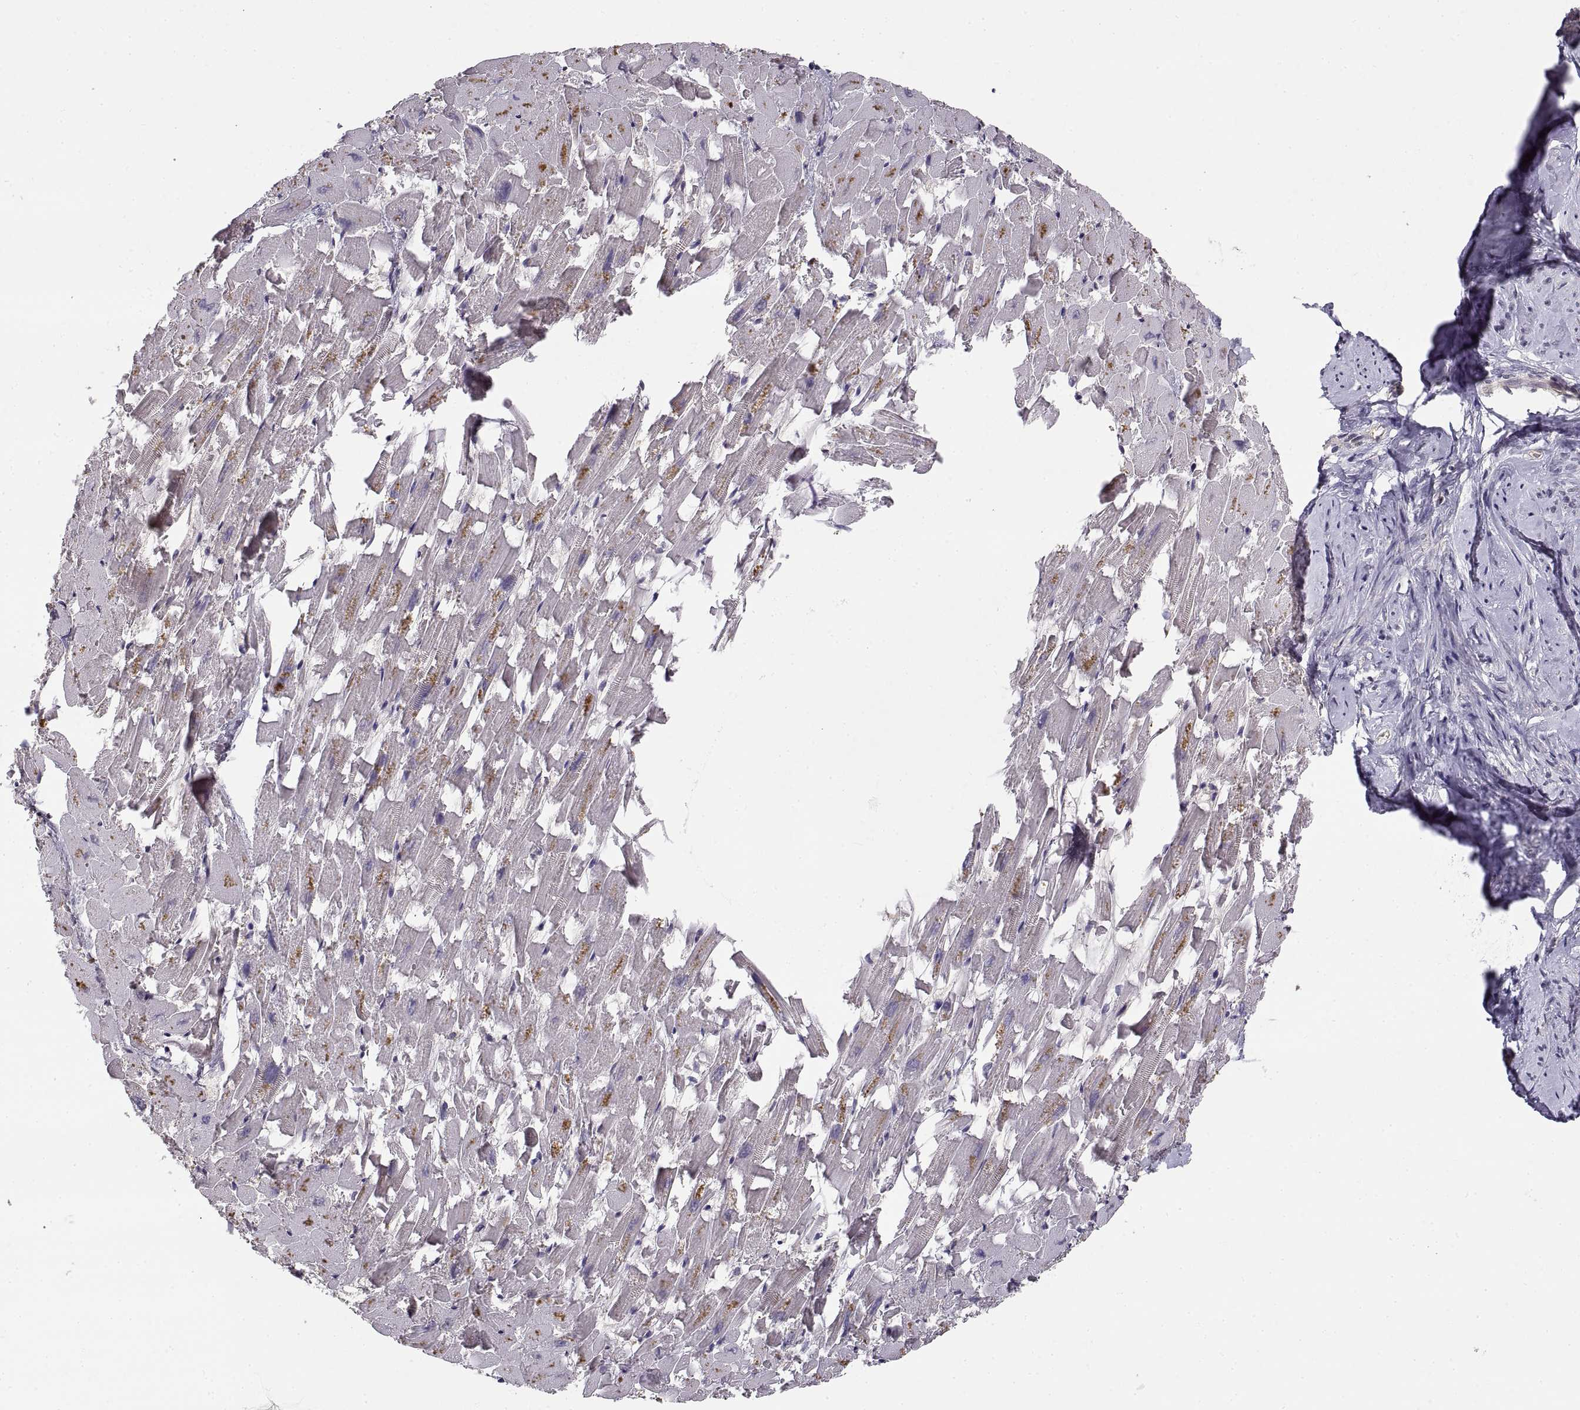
{"staining": {"intensity": "negative", "quantity": "none", "location": "none"}, "tissue": "heart muscle", "cell_type": "Cardiomyocytes", "image_type": "normal", "snomed": [{"axis": "morphology", "description": "Normal tissue, NOS"}, {"axis": "topography", "description": "Heart"}], "caption": "Immunohistochemistry of unremarkable human heart muscle reveals no expression in cardiomyocytes. The staining was performed using DAB (3,3'-diaminobenzidine) to visualize the protein expression in brown, while the nuclei were stained in blue with hematoxylin (Magnification: 20x).", "gene": "NMNAT2", "patient": {"sex": "female", "age": 64}}